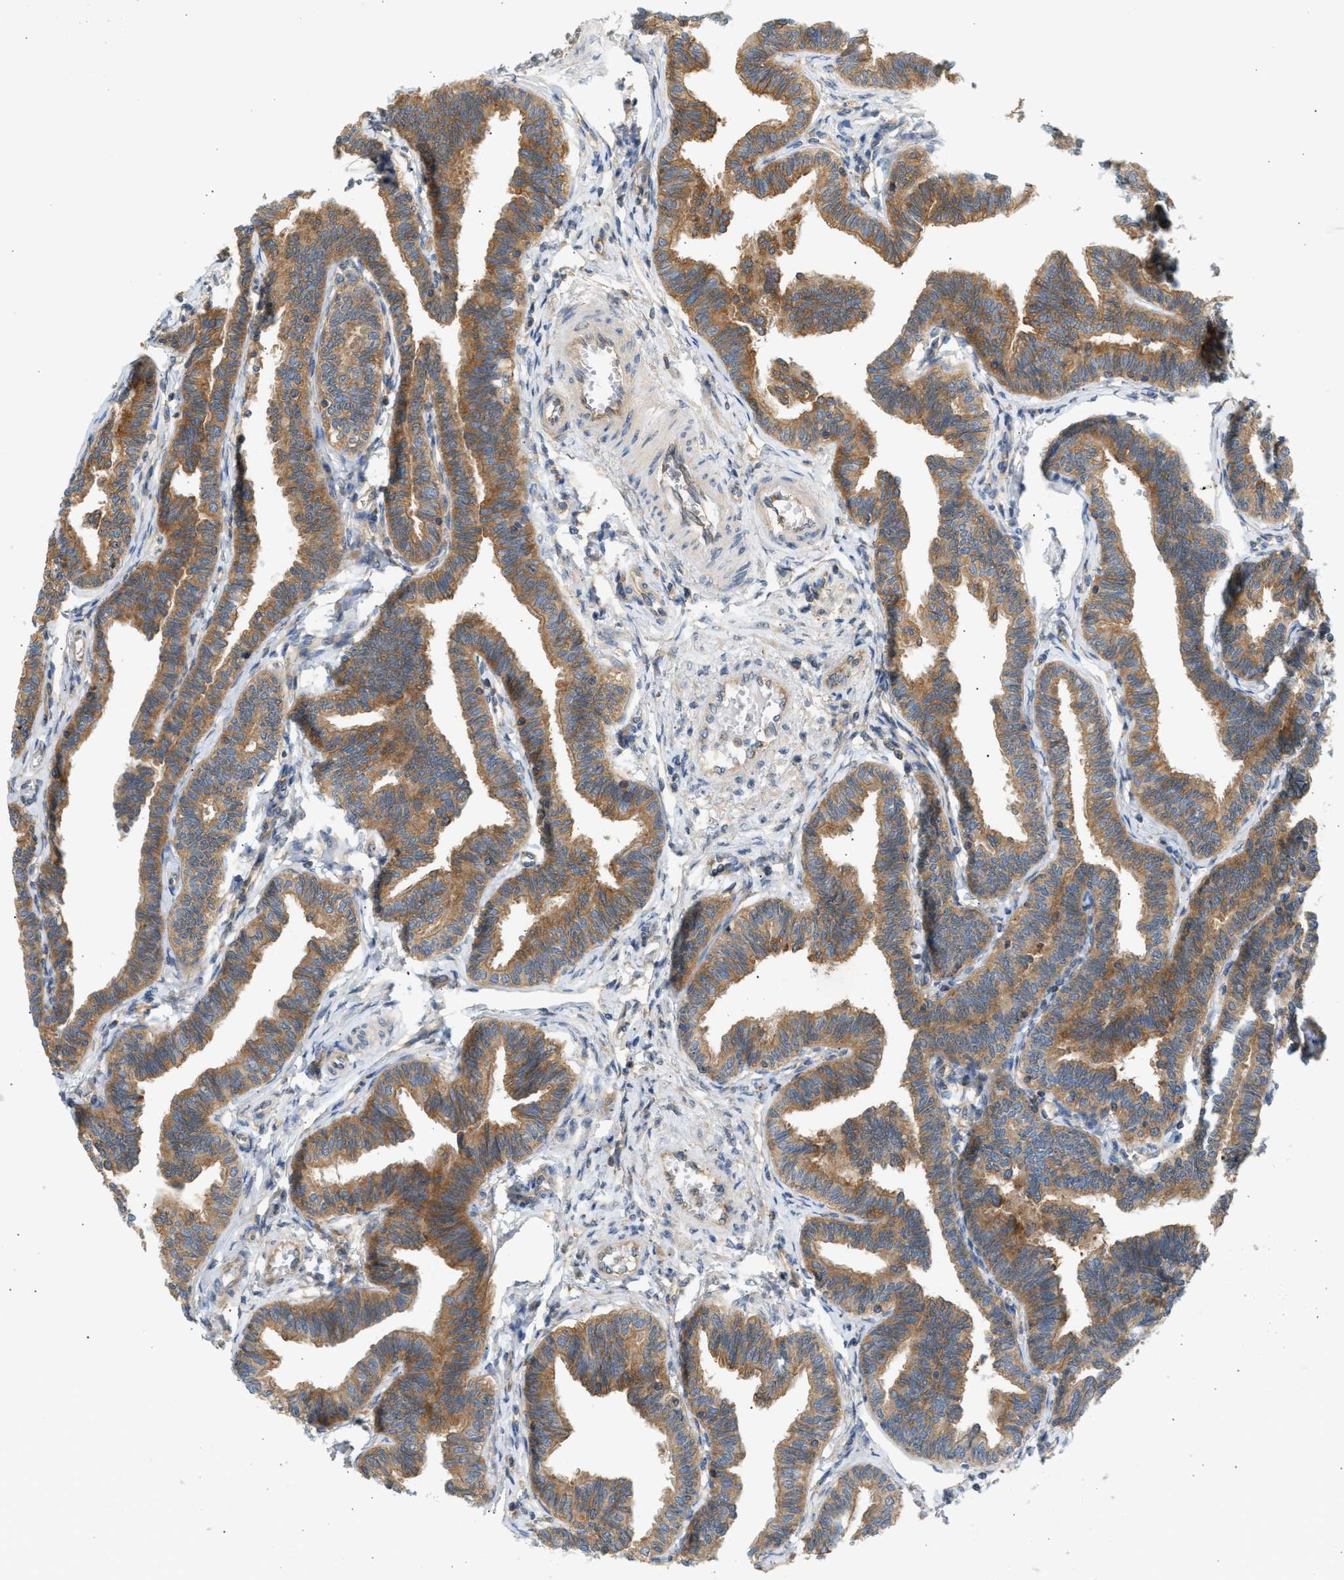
{"staining": {"intensity": "moderate", "quantity": ">75%", "location": "cytoplasmic/membranous"}, "tissue": "fallopian tube", "cell_type": "Glandular cells", "image_type": "normal", "snomed": [{"axis": "morphology", "description": "Normal tissue, NOS"}, {"axis": "topography", "description": "Fallopian tube"}, {"axis": "topography", "description": "Ovary"}], "caption": "High-magnification brightfield microscopy of benign fallopian tube stained with DAB (brown) and counterstained with hematoxylin (blue). glandular cells exhibit moderate cytoplasmic/membranous staining is appreciated in about>75% of cells. (DAB (3,3'-diaminobenzidine) = brown stain, brightfield microscopy at high magnification).", "gene": "PAFAH1B1", "patient": {"sex": "female", "age": 23}}